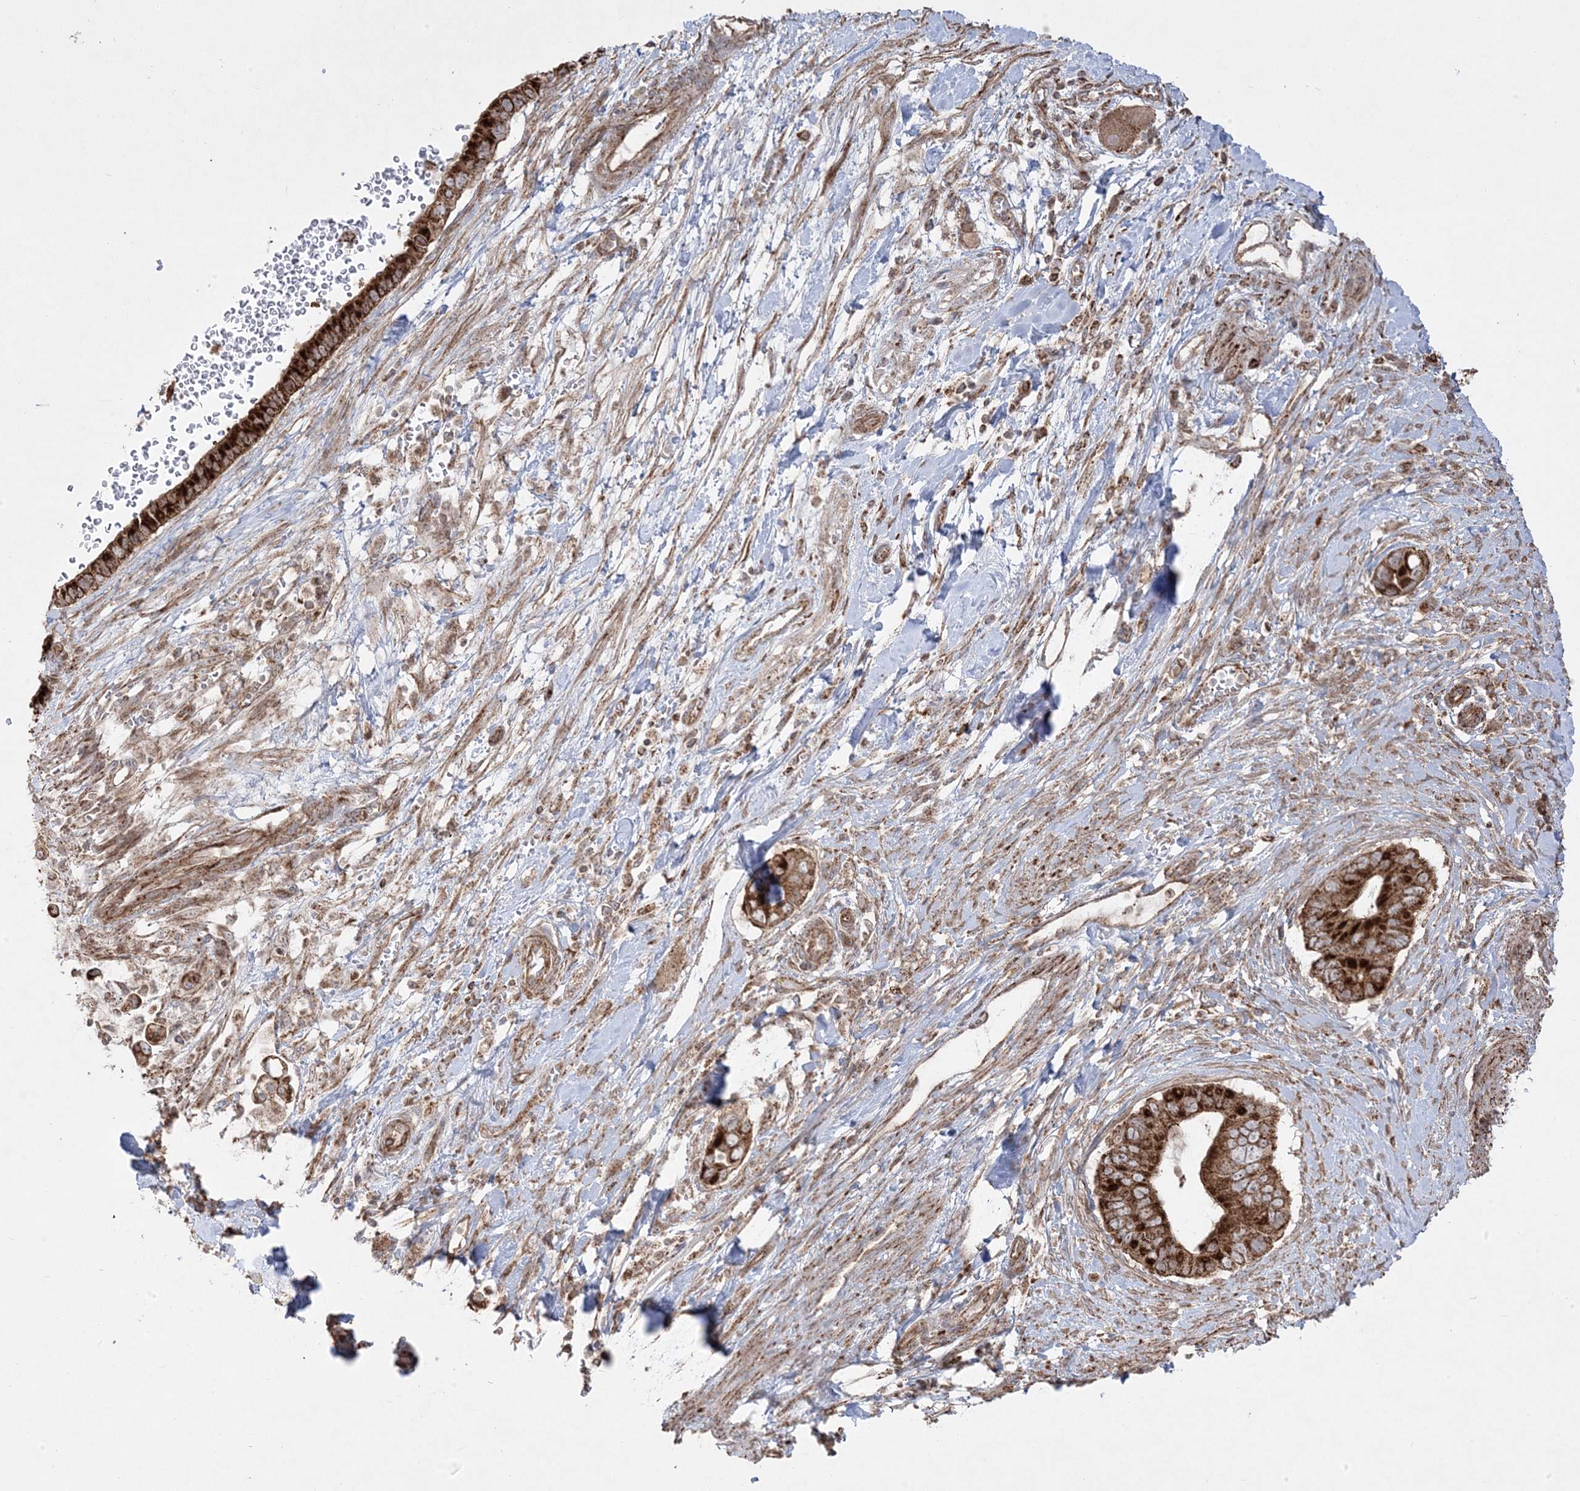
{"staining": {"intensity": "strong", "quantity": ">75%", "location": "cytoplasmic/membranous"}, "tissue": "pancreatic cancer", "cell_type": "Tumor cells", "image_type": "cancer", "snomed": [{"axis": "morphology", "description": "Adenocarcinoma, NOS"}, {"axis": "topography", "description": "Pancreas"}], "caption": "IHC of human pancreatic cancer shows high levels of strong cytoplasmic/membranous expression in about >75% of tumor cells. The staining is performed using DAB (3,3'-diaminobenzidine) brown chromogen to label protein expression. The nuclei are counter-stained blue using hematoxylin.", "gene": "CLUAP1", "patient": {"sex": "male", "age": 68}}